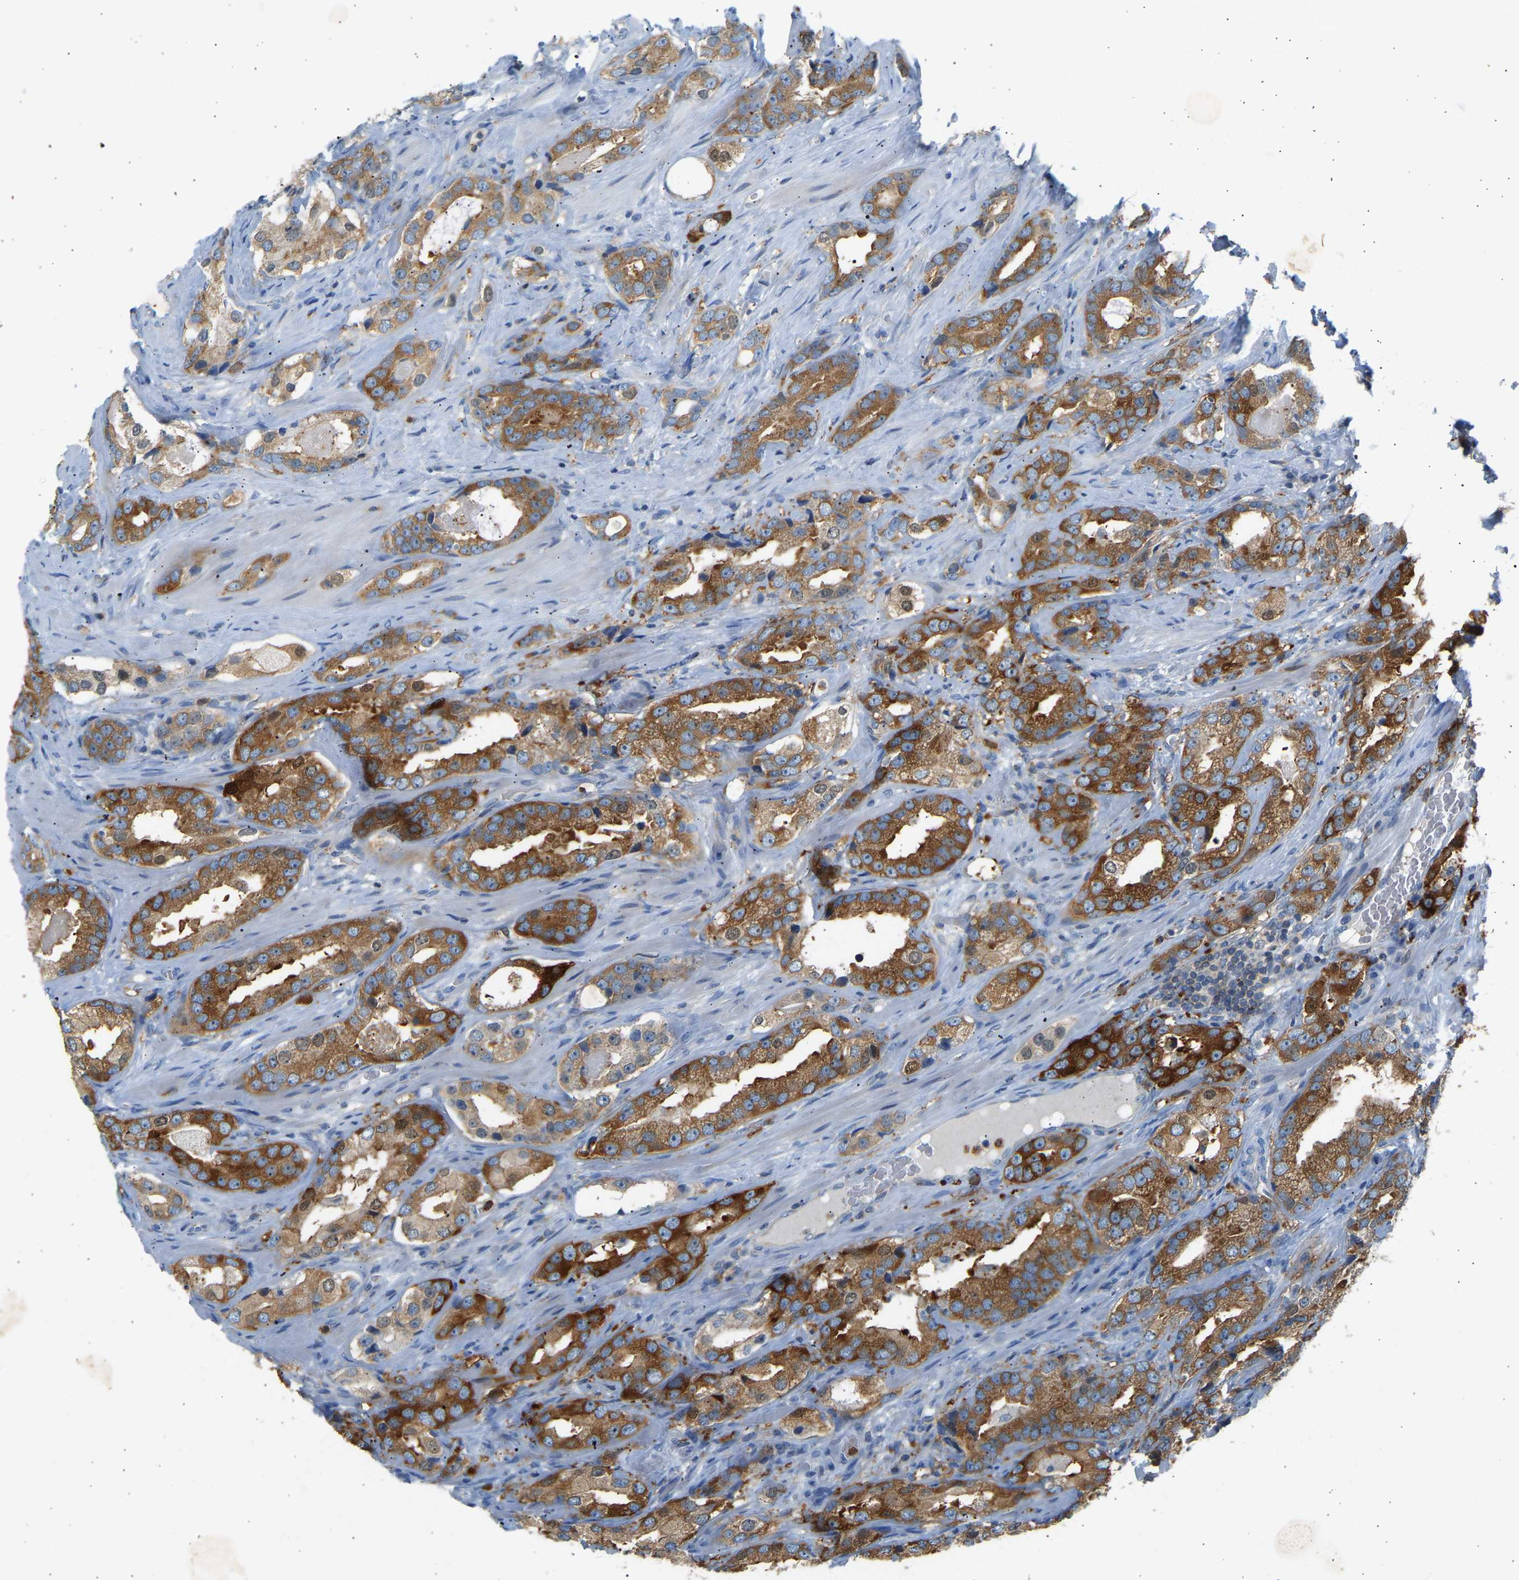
{"staining": {"intensity": "strong", "quantity": ">75%", "location": "cytoplasmic/membranous"}, "tissue": "prostate cancer", "cell_type": "Tumor cells", "image_type": "cancer", "snomed": [{"axis": "morphology", "description": "Adenocarcinoma, High grade"}, {"axis": "topography", "description": "Prostate"}], "caption": "A high amount of strong cytoplasmic/membranous staining is appreciated in about >75% of tumor cells in prostate cancer tissue.", "gene": "TRIM50", "patient": {"sex": "male", "age": 63}}